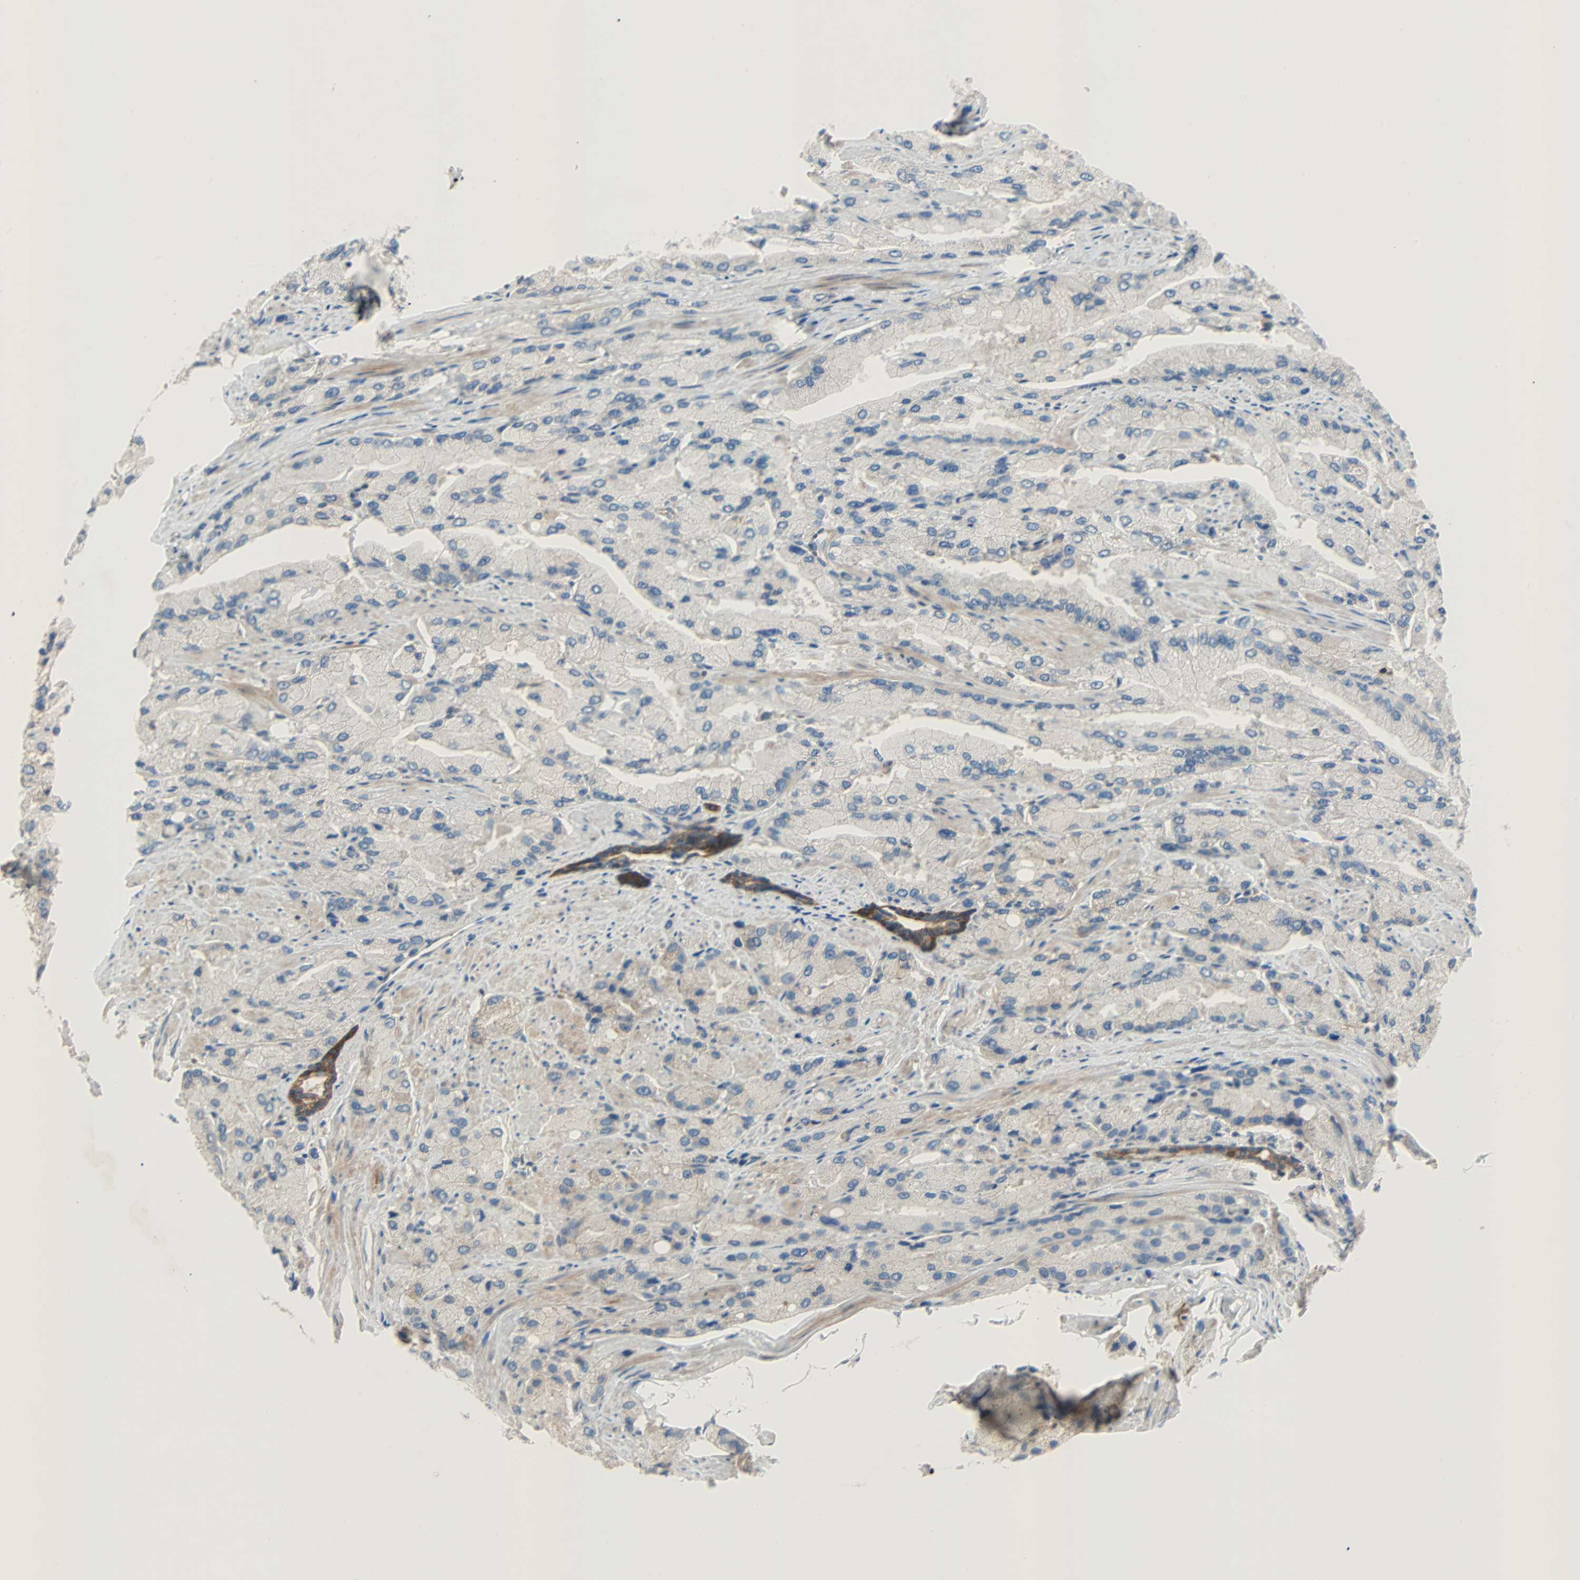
{"staining": {"intensity": "weak", "quantity": "<25%", "location": "cytoplasmic/membranous"}, "tissue": "prostate cancer", "cell_type": "Tumor cells", "image_type": "cancer", "snomed": [{"axis": "morphology", "description": "Adenocarcinoma, High grade"}, {"axis": "topography", "description": "Prostate"}], "caption": "Tumor cells show no significant protein positivity in prostate high-grade adenocarcinoma.", "gene": "TNFRSF12A", "patient": {"sex": "male", "age": 58}}